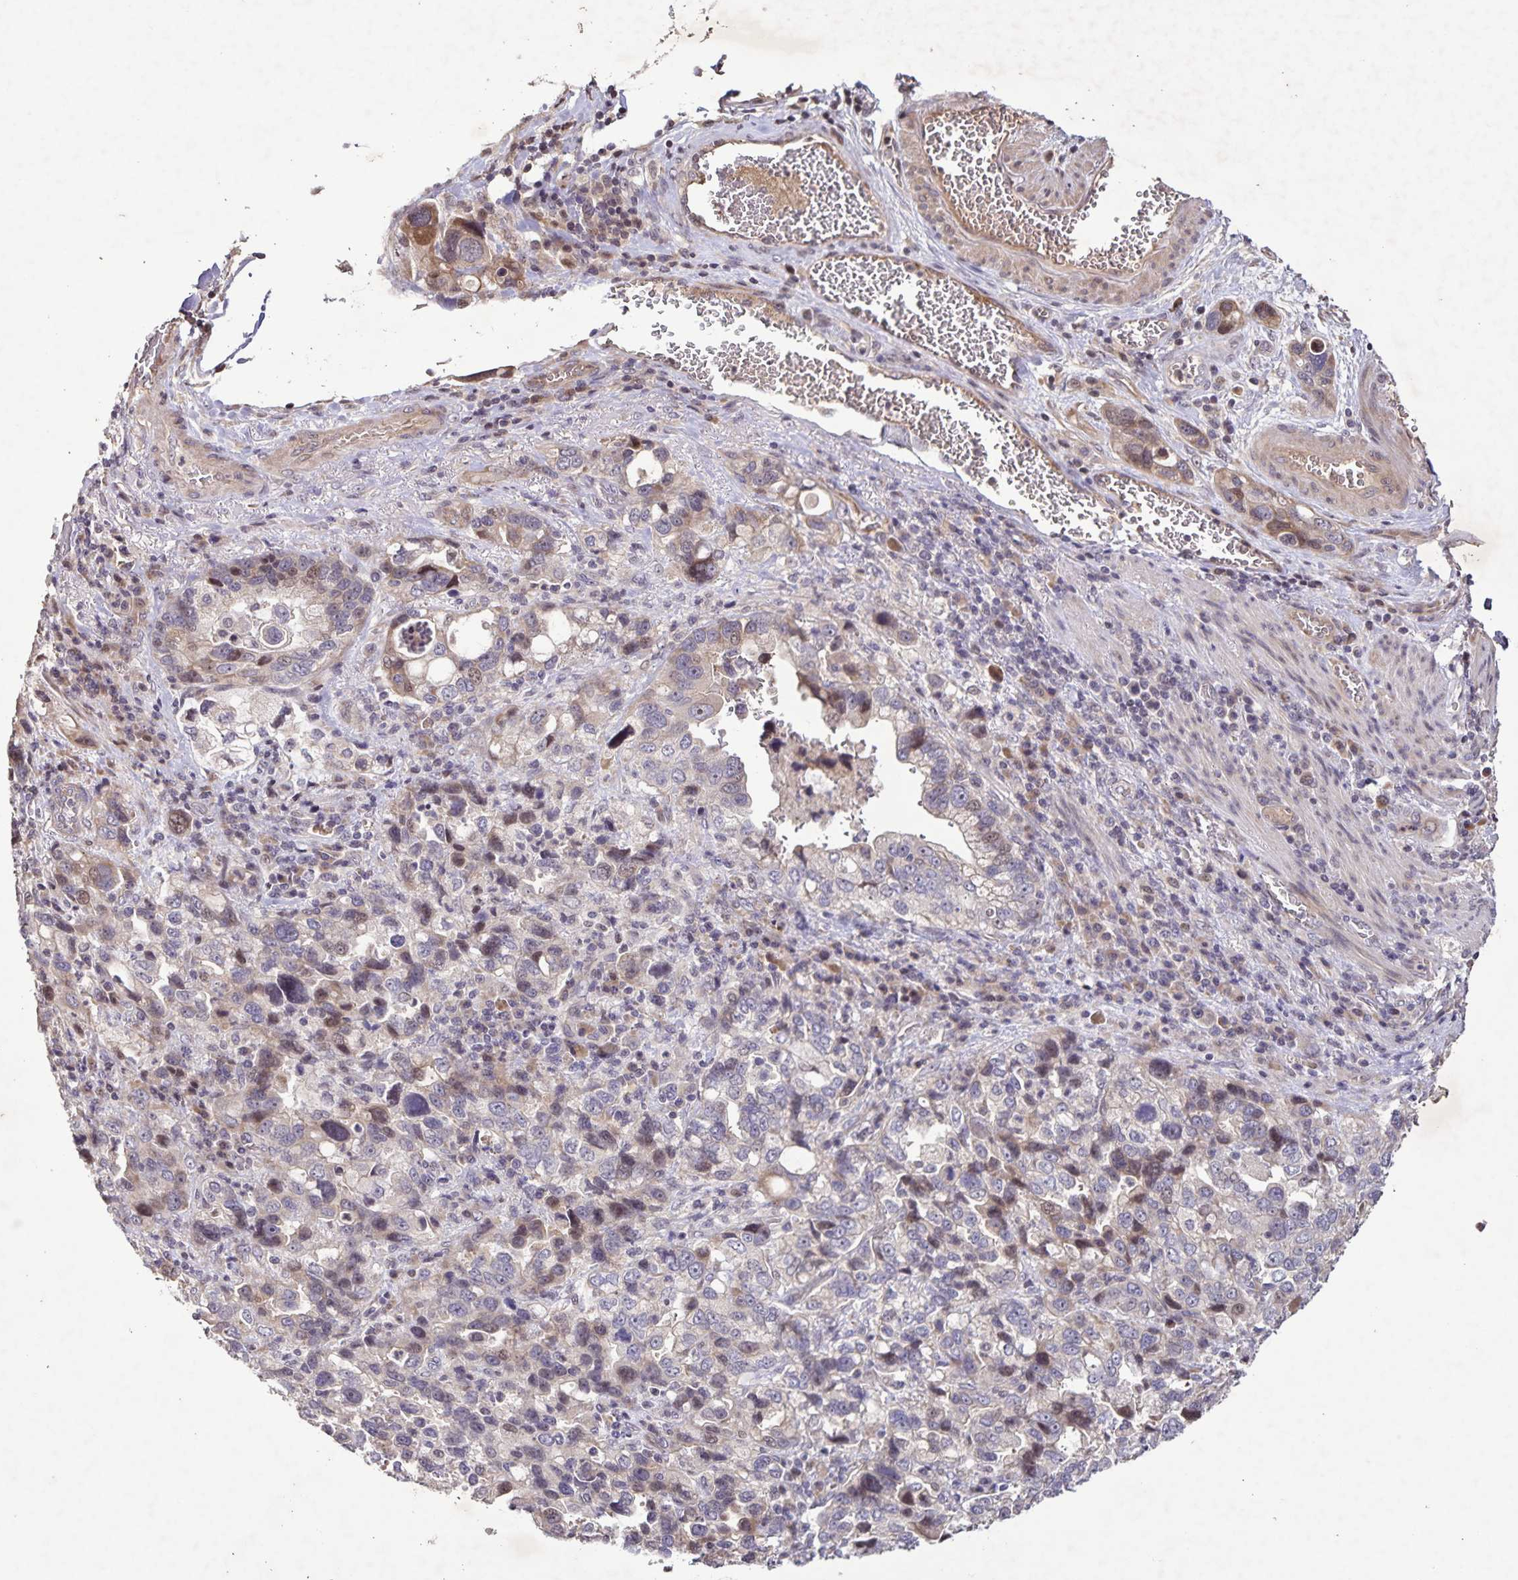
{"staining": {"intensity": "weak", "quantity": "25%-75%", "location": "cytoplasmic/membranous,nuclear"}, "tissue": "stomach cancer", "cell_type": "Tumor cells", "image_type": "cancer", "snomed": [{"axis": "morphology", "description": "Adenocarcinoma, NOS"}, {"axis": "topography", "description": "Stomach, upper"}], "caption": "Immunohistochemical staining of human adenocarcinoma (stomach) reveals low levels of weak cytoplasmic/membranous and nuclear protein positivity in approximately 25%-75% of tumor cells. (DAB IHC, brown staining for protein, blue staining for nuclei).", "gene": "GDF2", "patient": {"sex": "female", "age": 81}}